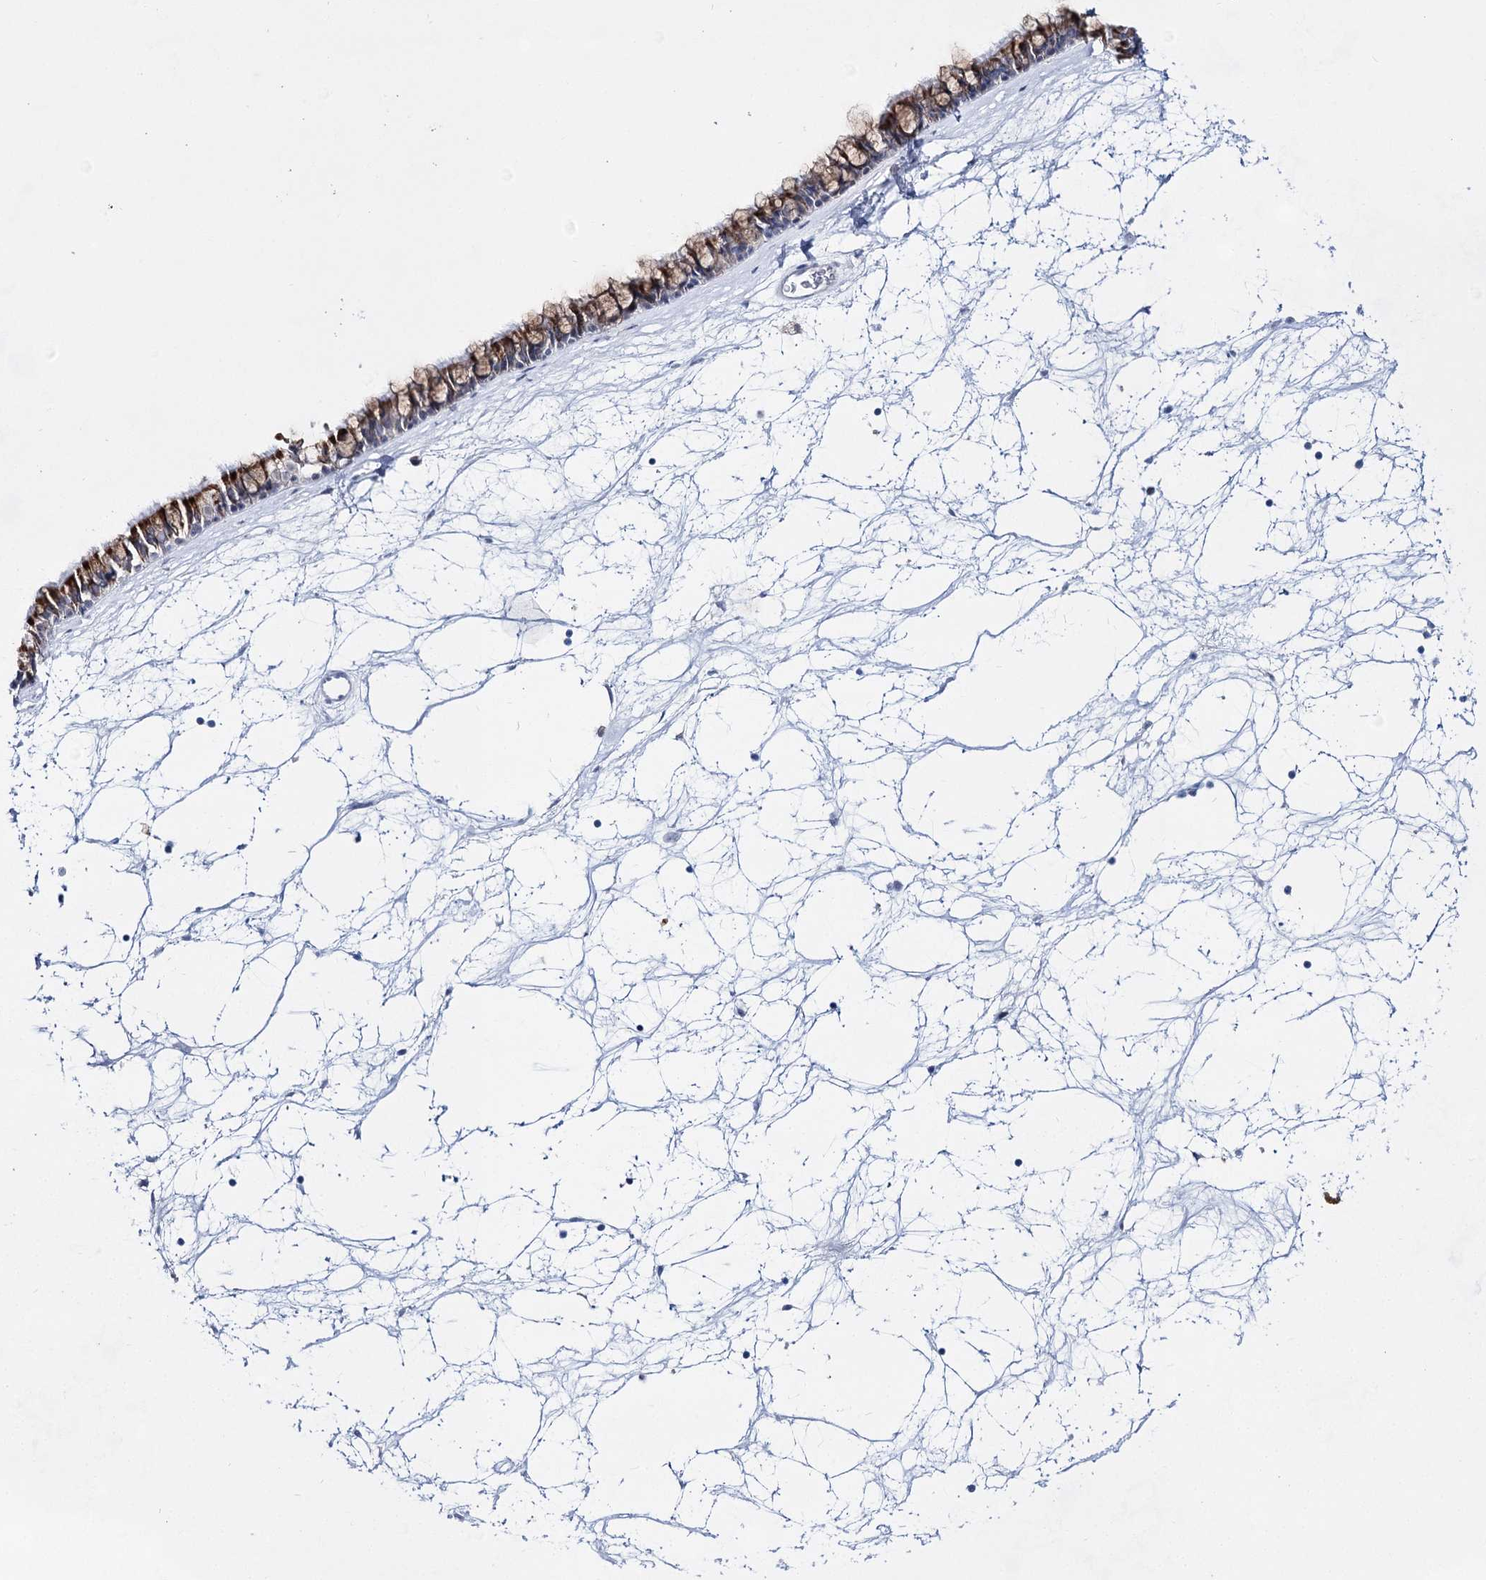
{"staining": {"intensity": "moderate", "quantity": "25%-75%", "location": "cytoplasmic/membranous"}, "tissue": "nasopharynx", "cell_type": "Respiratory epithelial cells", "image_type": "normal", "snomed": [{"axis": "morphology", "description": "Normal tissue, NOS"}, {"axis": "topography", "description": "Nasopharynx"}], "caption": "The histopathology image exhibits immunohistochemical staining of normal nasopharynx. There is moderate cytoplasmic/membranous staining is present in about 25%-75% of respiratory epithelial cells. (Stains: DAB (3,3'-diaminobenzidine) in brown, nuclei in blue, Microscopy: brightfield microscopy at high magnification).", "gene": "BPHL", "patient": {"sex": "male", "age": 64}}